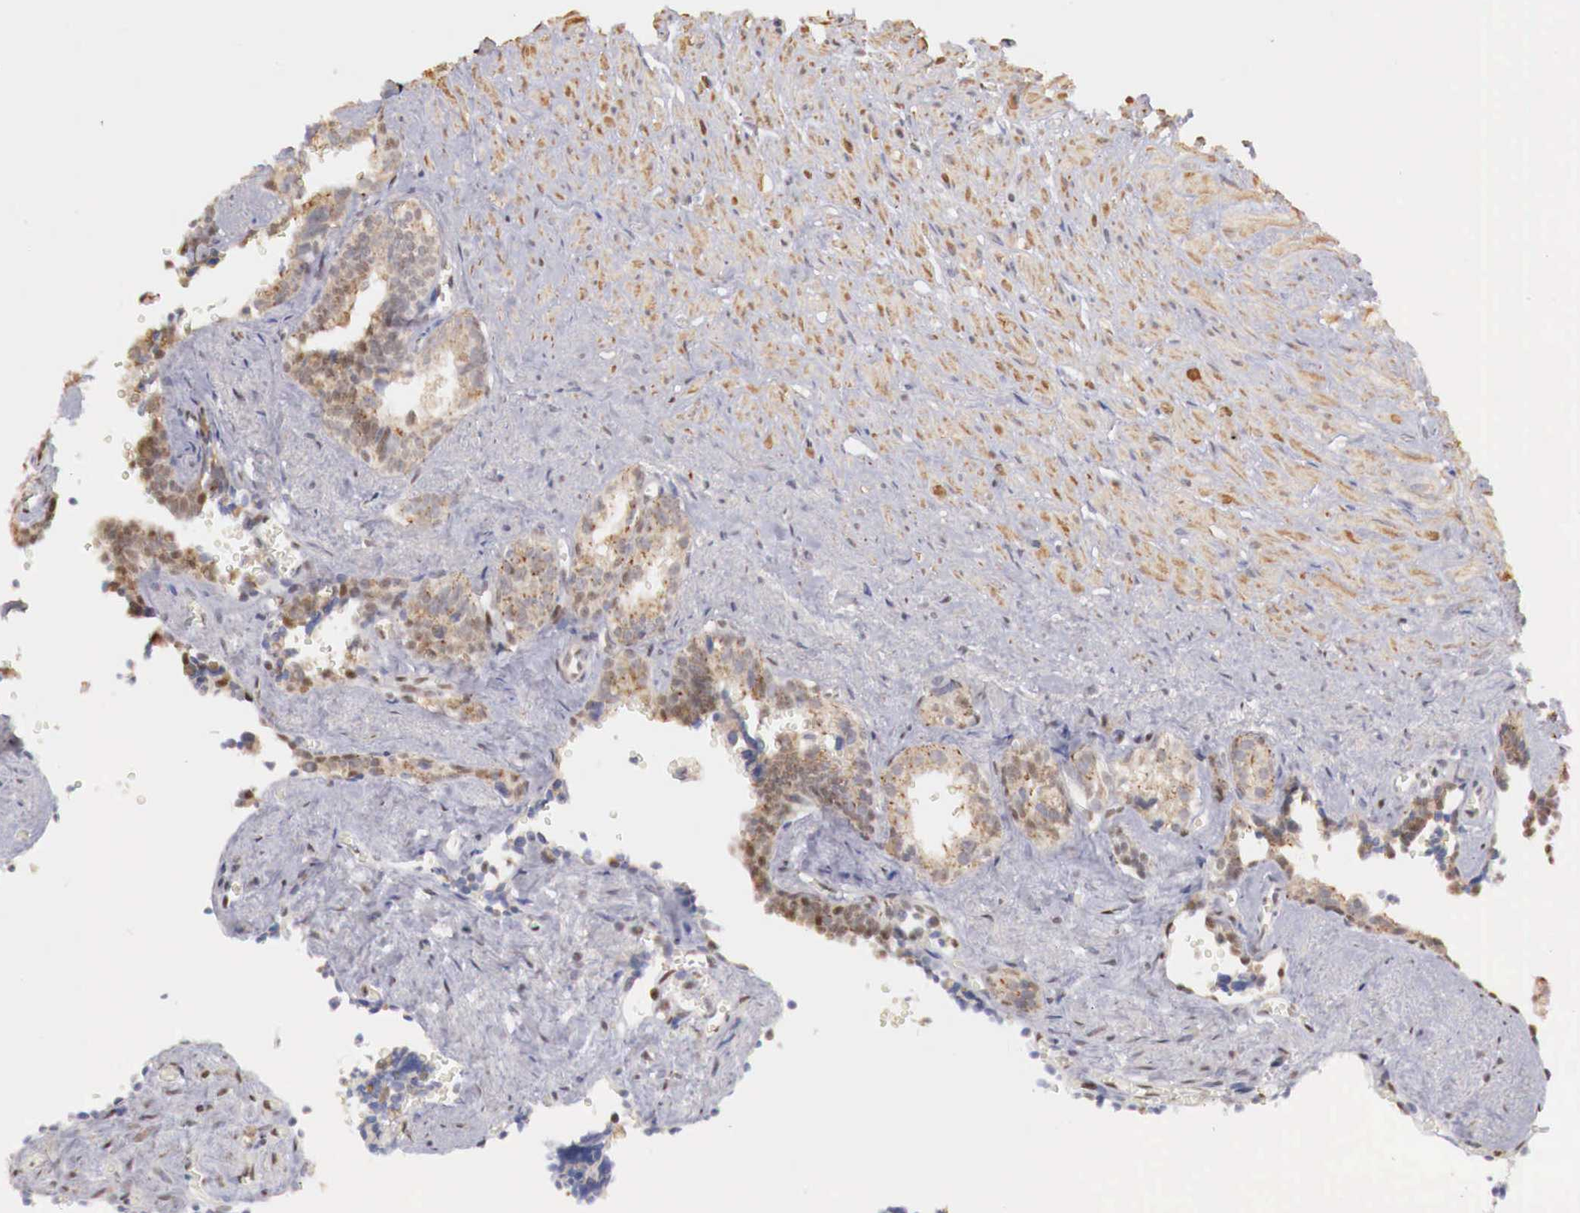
{"staining": {"intensity": "moderate", "quantity": ">75%", "location": "cytoplasmic/membranous"}, "tissue": "seminal vesicle", "cell_type": "Glandular cells", "image_type": "normal", "snomed": [{"axis": "morphology", "description": "Normal tissue, NOS"}, {"axis": "topography", "description": "Seminal veicle"}], "caption": "DAB (3,3'-diaminobenzidine) immunohistochemical staining of normal seminal vesicle displays moderate cytoplasmic/membranous protein expression in about >75% of glandular cells.", "gene": "TBC1D9", "patient": {"sex": "male", "age": 60}}